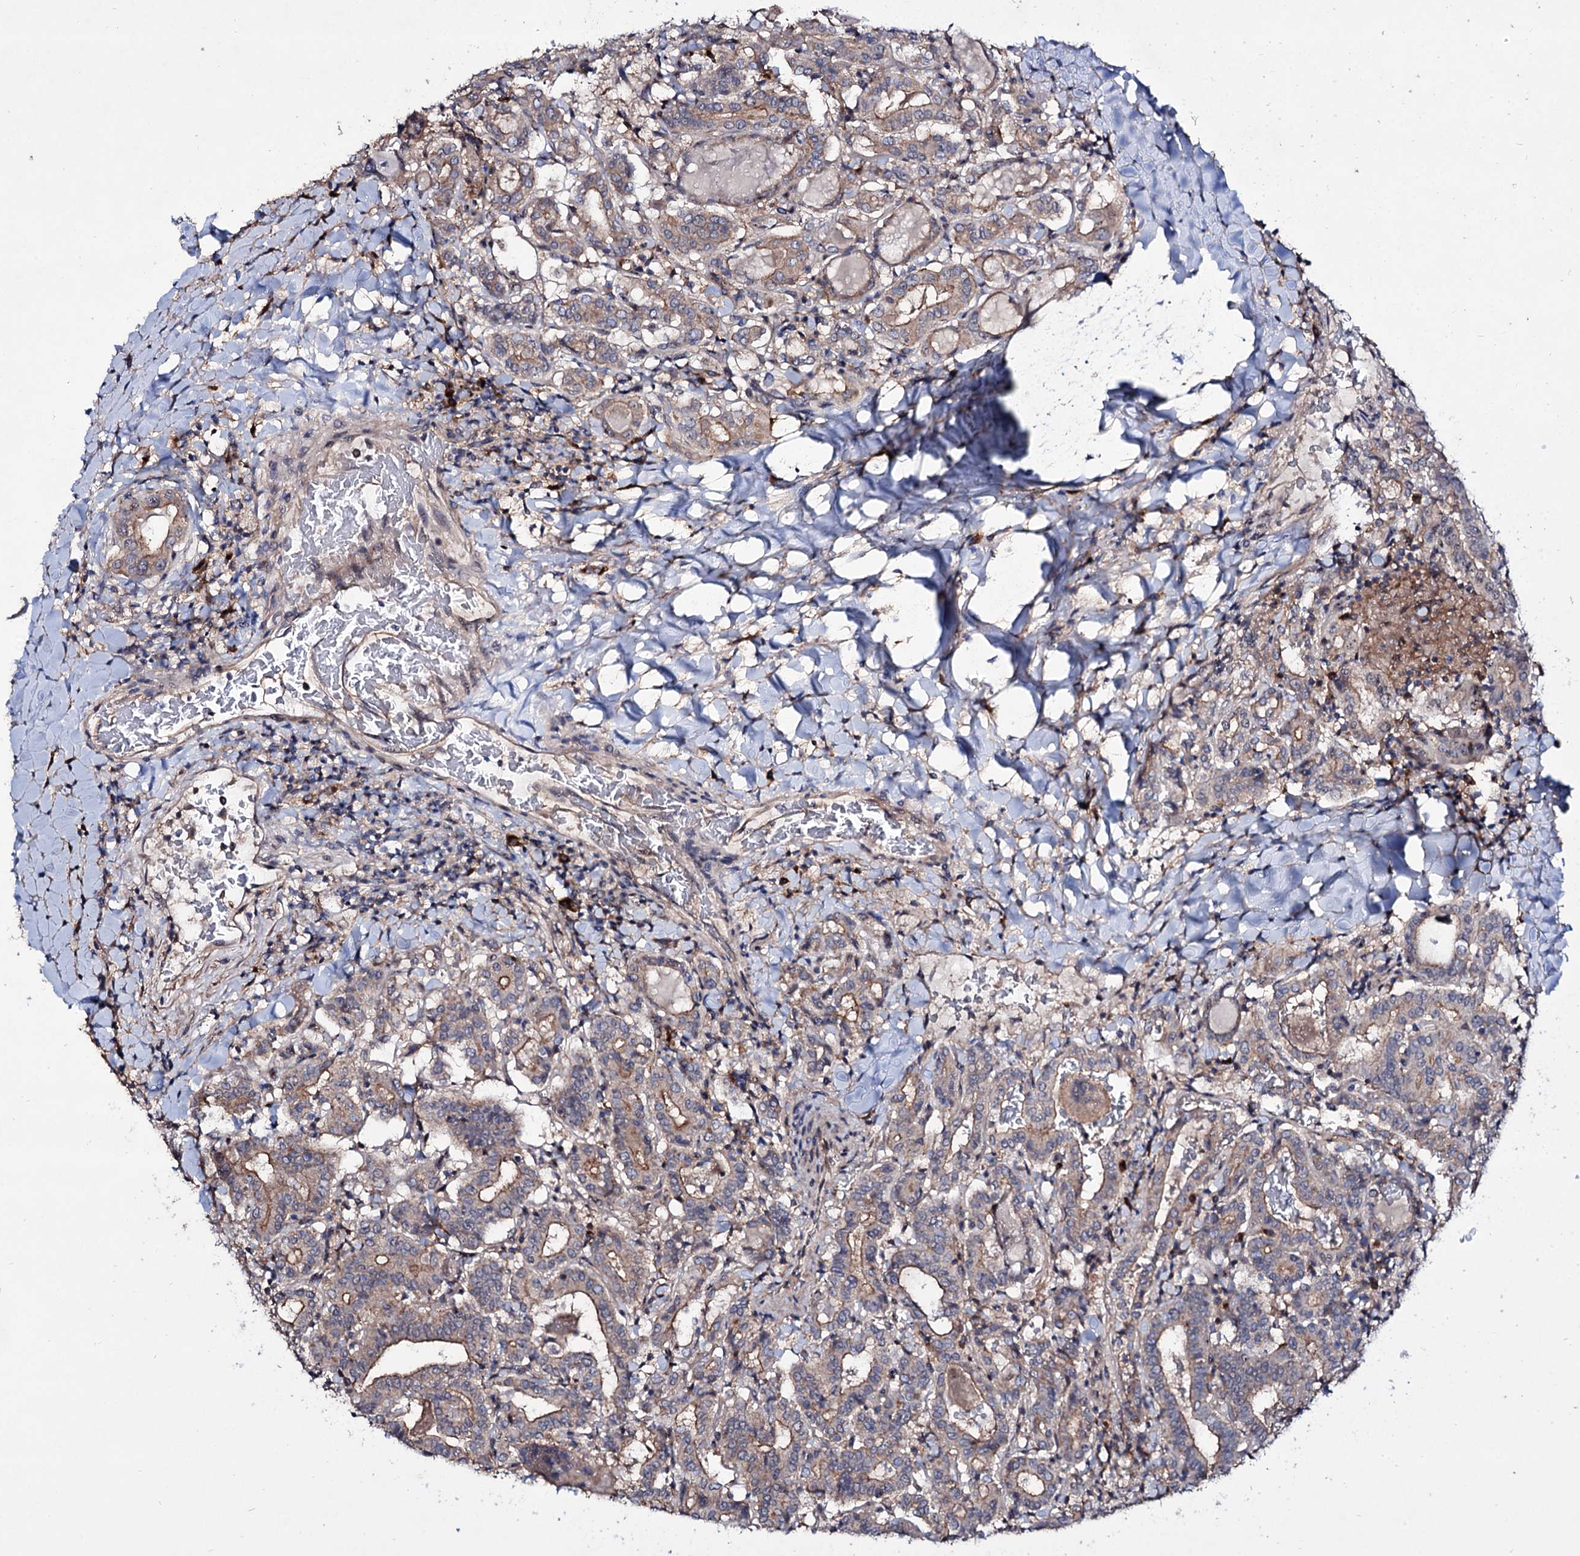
{"staining": {"intensity": "weak", "quantity": "25%-75%", "location": "cytoplasmic/membranous"}, "tissue": "thyroid cancer", "cell_type": "Tumor cells", "image_type": "cancer", "snomed": [{"axis": "morphology", "description": "Papillary adenocarcinoma, NOS"}, {"axis": "topography", "description": "Thyroid gland"}], "caption": "Brown immunohistochemical staining in human thyroid cancer (papillary adenocarcinoma) demonstrates weak cytoplasmic/membranous expression in approximately 25%-75% of tumor cells. Nuclei are stained in blue.", "gene": "SEC24A", "patient": {"sex": "female", "age": 72}}